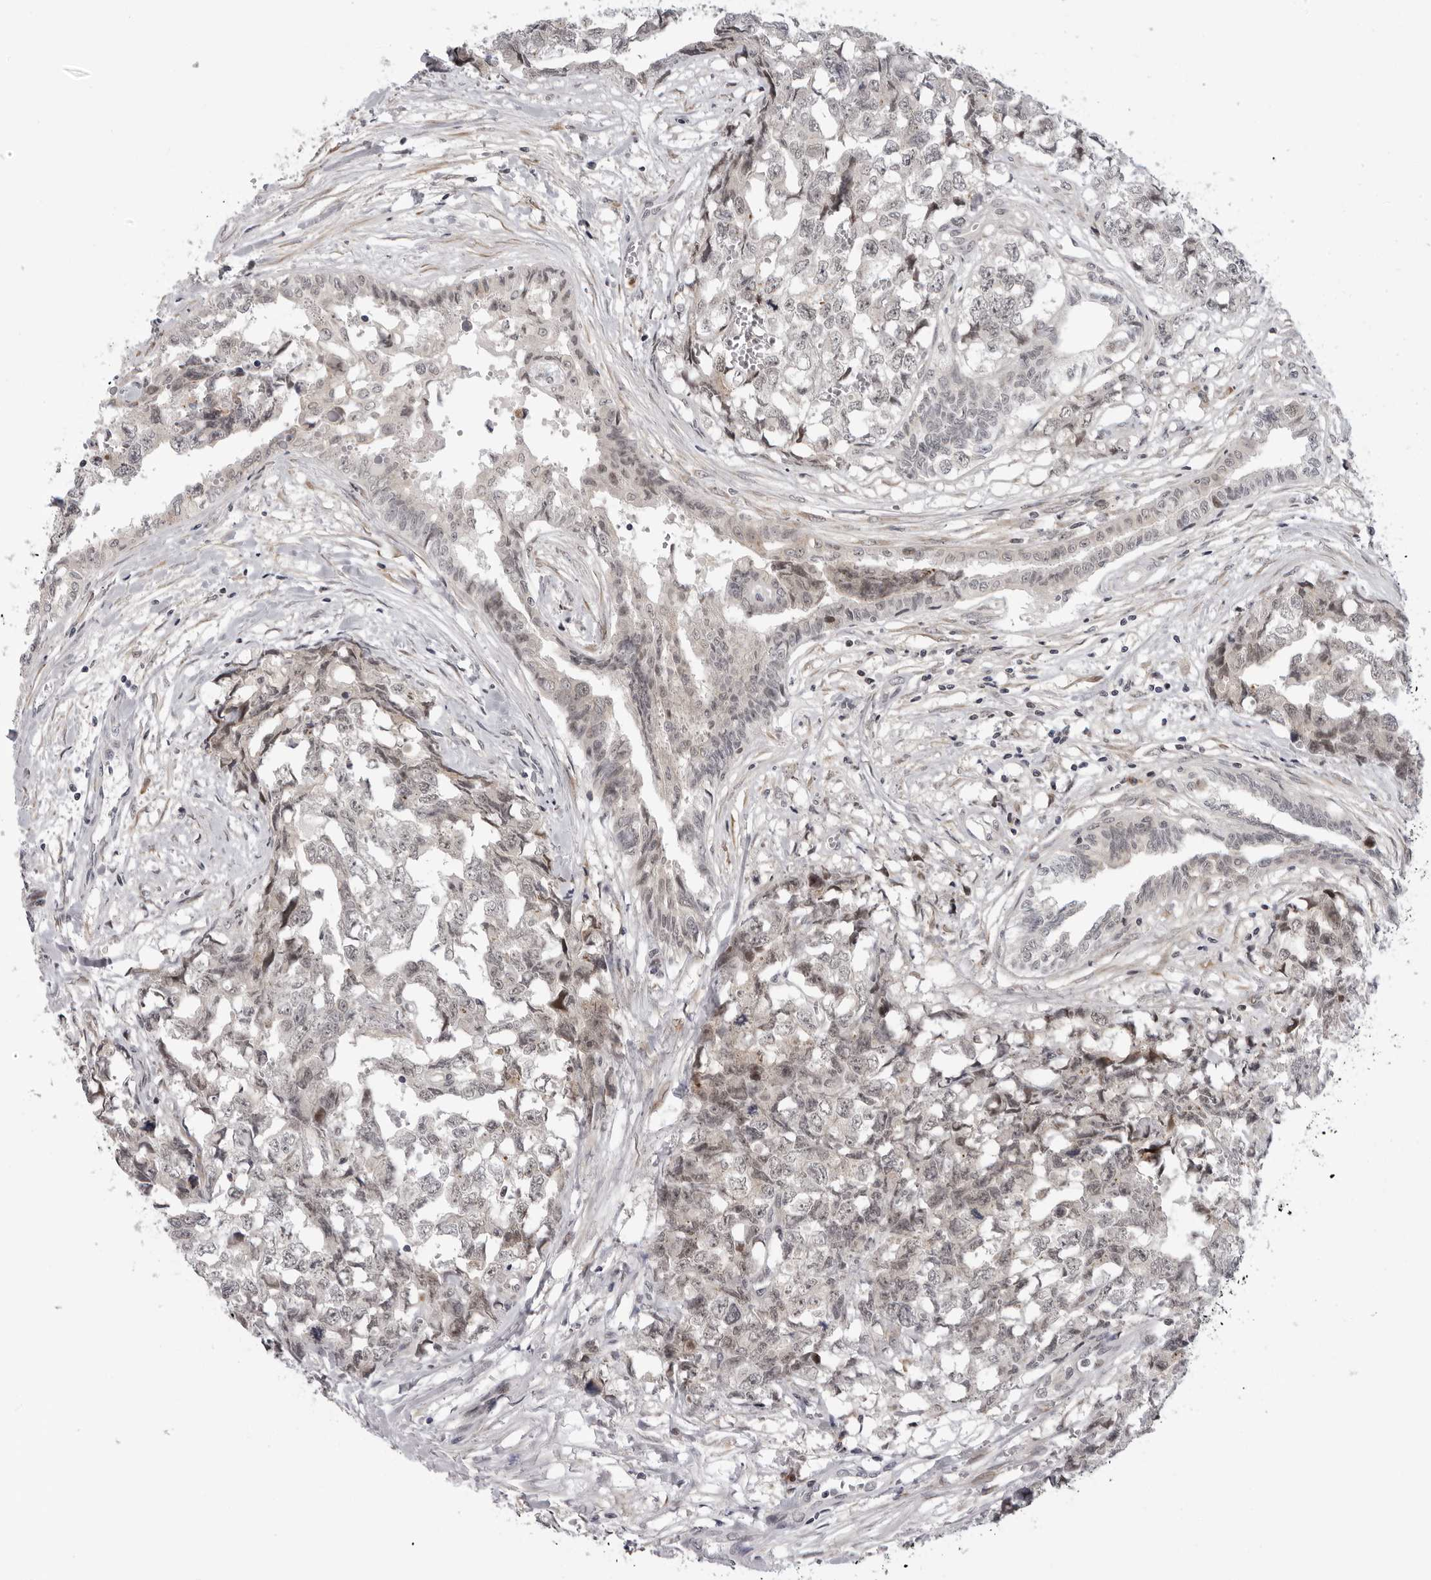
{"staining": {"intensity": "weak", "quantity": ">75%", "location": "nuclear"}, "tissue": "testis cancer", "cell_type": "Tumor cells", "image_type": "cancer", "snomed": [{"axis": "morphology", "description": "Carcinoma, Embryonal, NOS"}, {"axis": "topography", "description": "Testis"}], "caption": "Brown immunohistochemical staining in testis cancer exhibits weak nuclear staining in about >75% of tumor cells.", "gene": "ALPK2", "patient": {"sex": "male", "age": 31}}